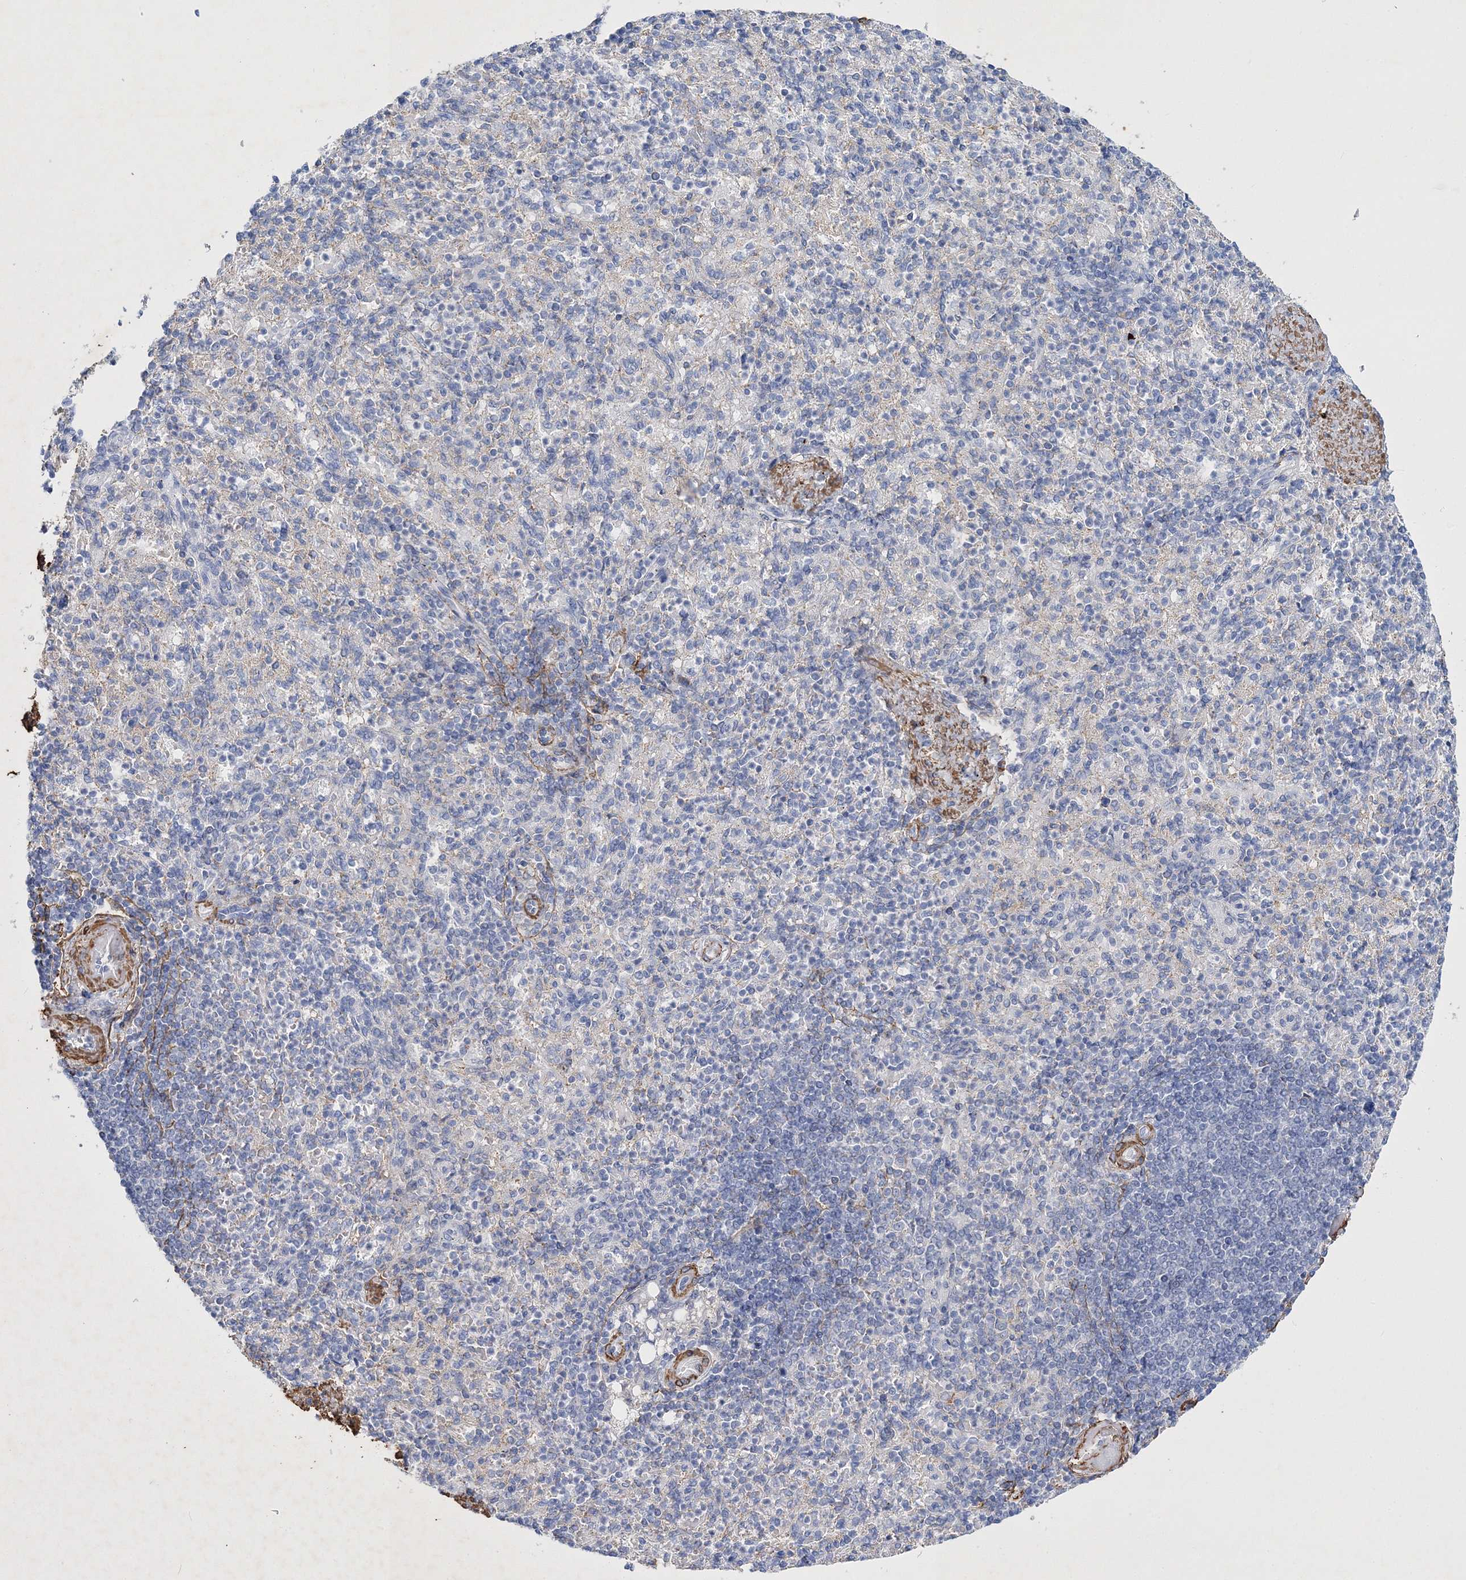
{"staining": {"intensity": "negative", "quantity": "none", "location": "none"}, "tissue": "spleen", "cell_type": "Cells in red pulp", "image_type": "normal", "snomed": [{"axis": "morphology", "description": "Normal tissue, NOS"}, {"axis": "topography", "description": "Spleen"}], "caption": "An IHC histopathology image of unremarkable spleen is shown. There is no staining in cells in red pulp of spleen. Nuclei are stained in blue.", "gene": "RTN2", "patient": {"sex": "female", "age": 74}}